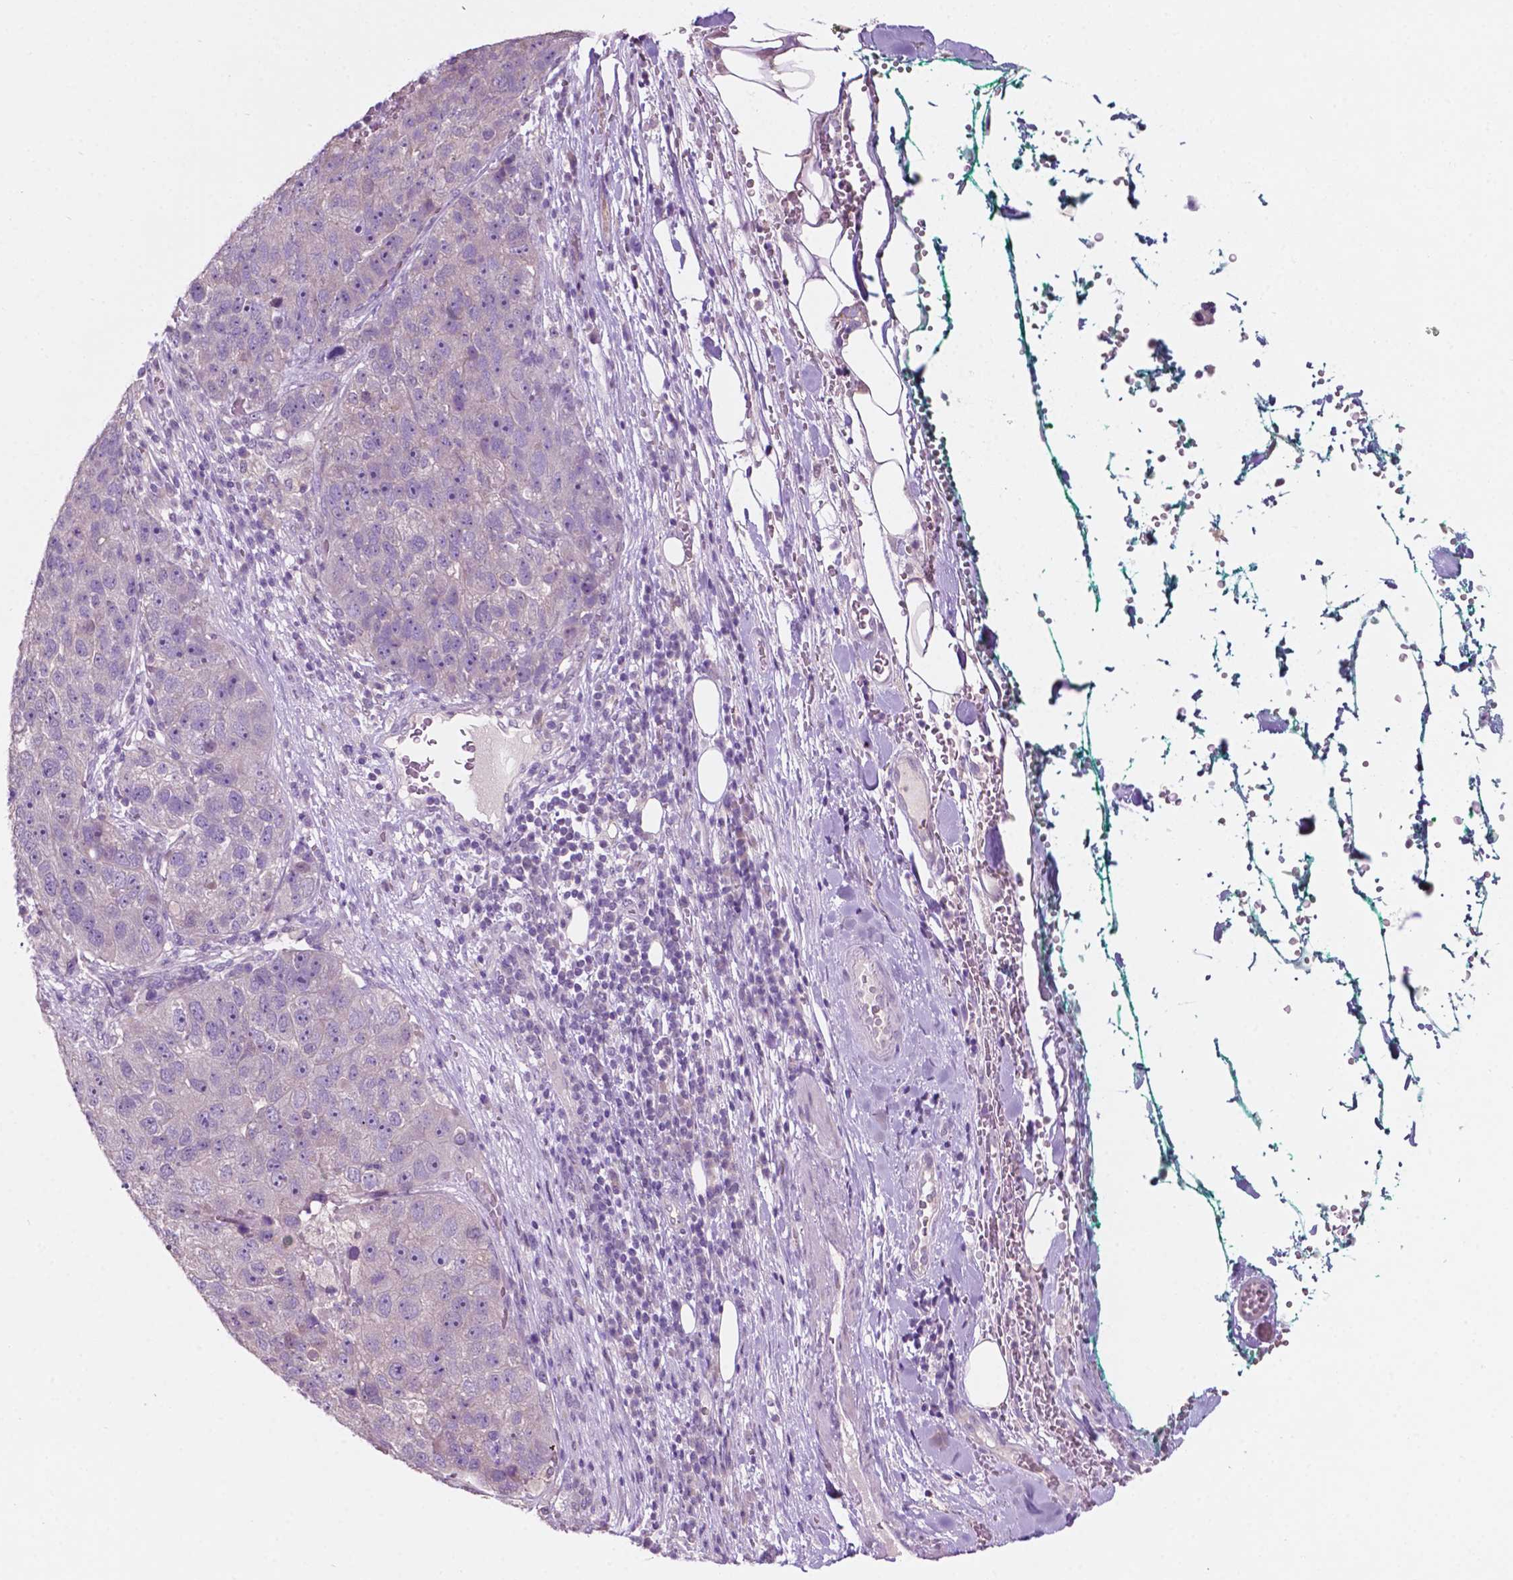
{"staining": {"intensity": "negative", "quantity": "none", "location": "none"}, "tissue": "pancreatic cancer", "cell_type": "Tumor cells", "image_type": "cancer", "snomed": [{"axis": "morphology", "description": "Adenocarcinoma, NOS"}, {"axis": "topography", "description": "Pancreas"}], "caption": "Immunohistochemistry micrograph of neoplastic tissue: human pancreatic adenocarcinoma stained with DAB displays no significant protein positivity in tumor cells.", "gene": "TM6SF2", "patient": {"sex": "female", "age": 61}}